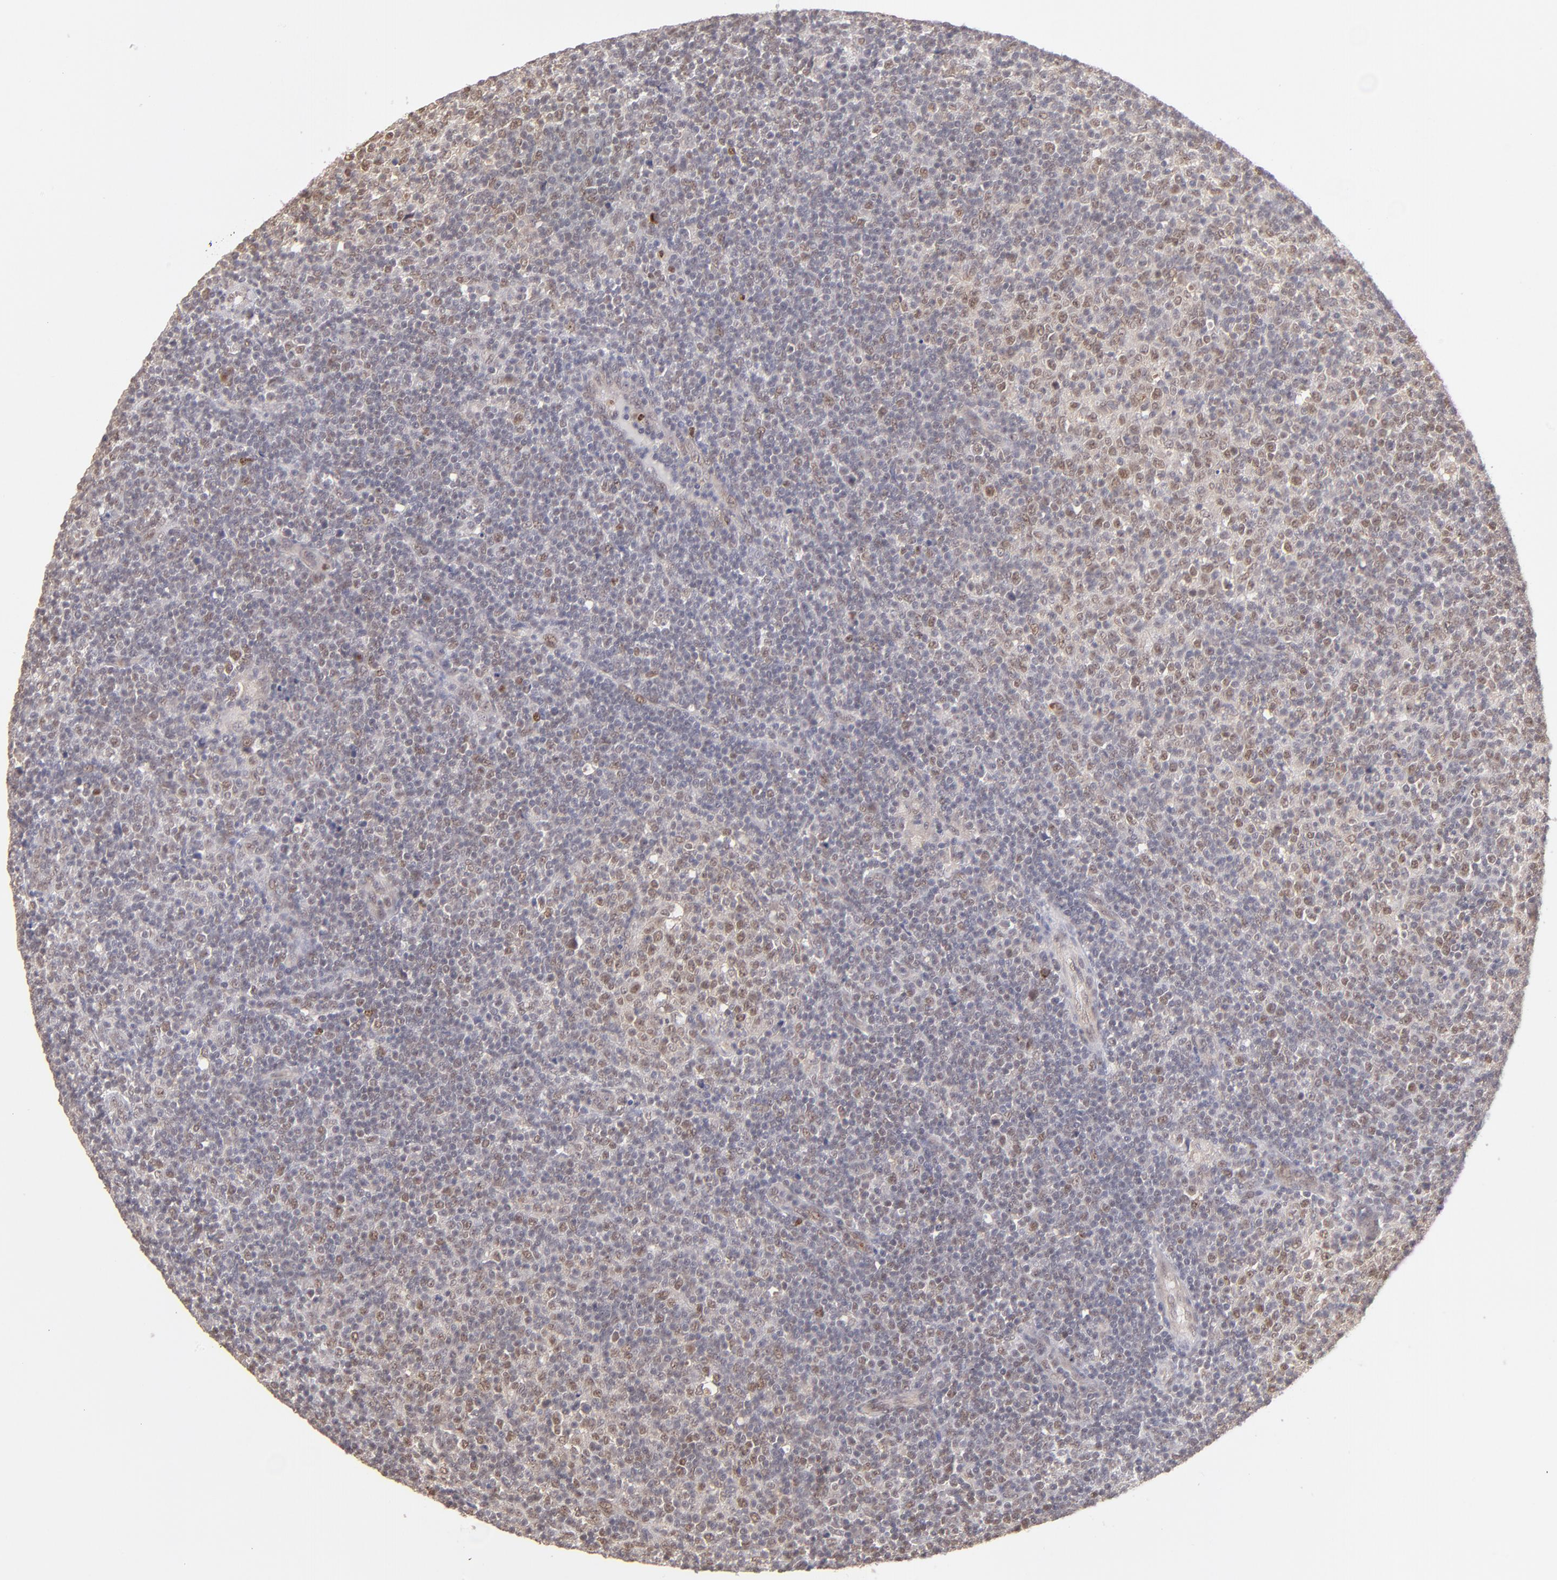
{"staining": {"intensity": "weak", "quantity": "25%-75%", "location": "nuclear"}, "tissue": "lymphoma", "cell_type": "Tumor cells", "image_type": "cancer", "snomed": [{"axis": "morphology", "description": "Malignant lymphoma, non-Hodgkin's type, Low grade"}, {"axis": "topography", "description": "Lymph node"}], "caption": "Immunohistochemistry photomicrograph of neoplastic tissue: human lymphoma stained using IHC exhibits low levels of weak protein expression localized specifically in the nuclear of tumor cells, appearing as a nuclear brown color.", "gene": "NFE2", "patient": {"sex": "male", "age": 70}}